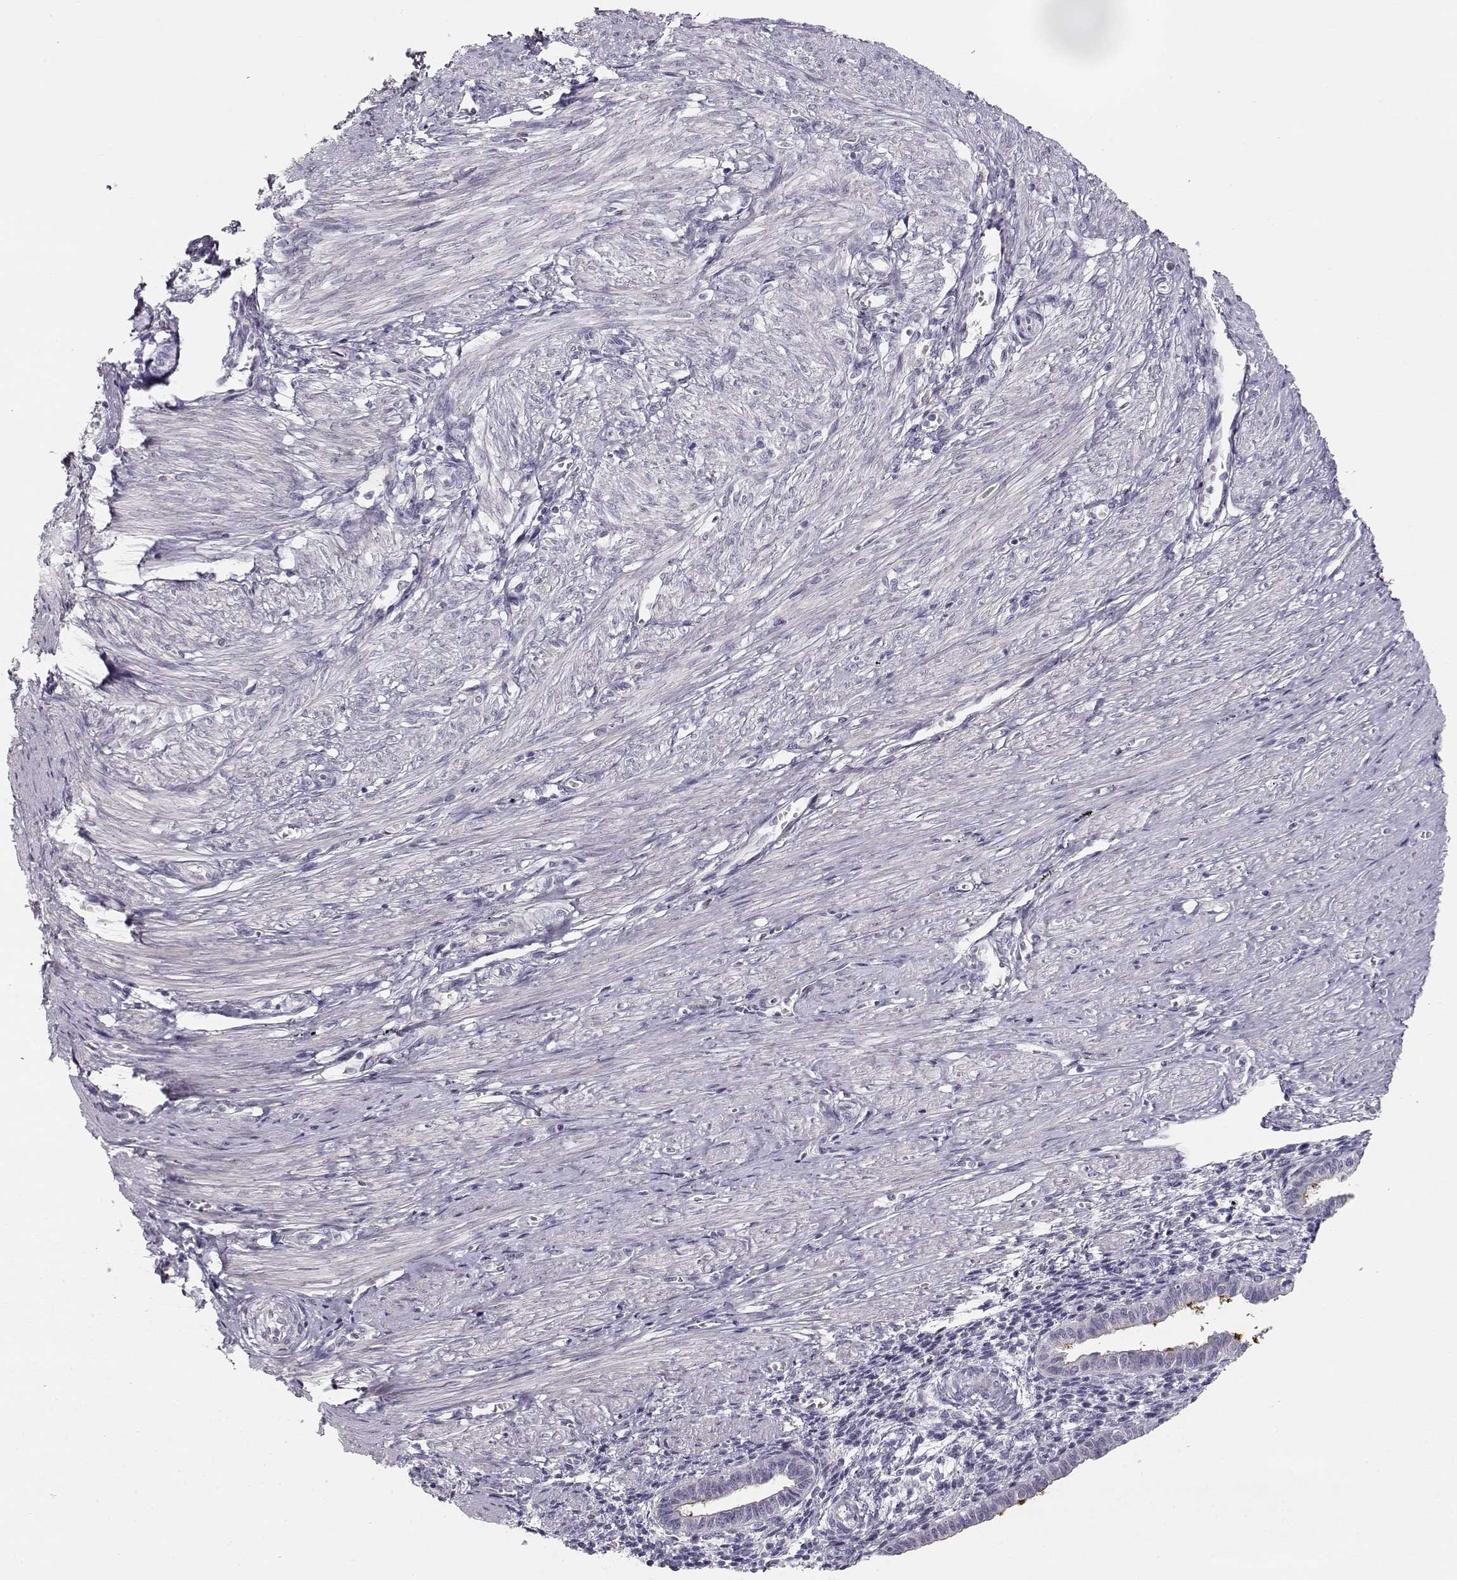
{"staining": {"intensity": "negative", "quantity": "none", "location": "none"}, "tissue": "endometrium", "cell_type": "Cells in endometrial stroma", "image_type": "normal", "snomed": [{"axis": "morphology", "description": "Normal tissue, NOS"}, {"axis": "topography", "description": "Endometrium"}], "caption": "Immunohistochemical staining of benign human endometrium exhibits no significant expression in cells in endometrial stroma.", "gene": "TTC26", "patient": {"sex": "female", "age": 37}}